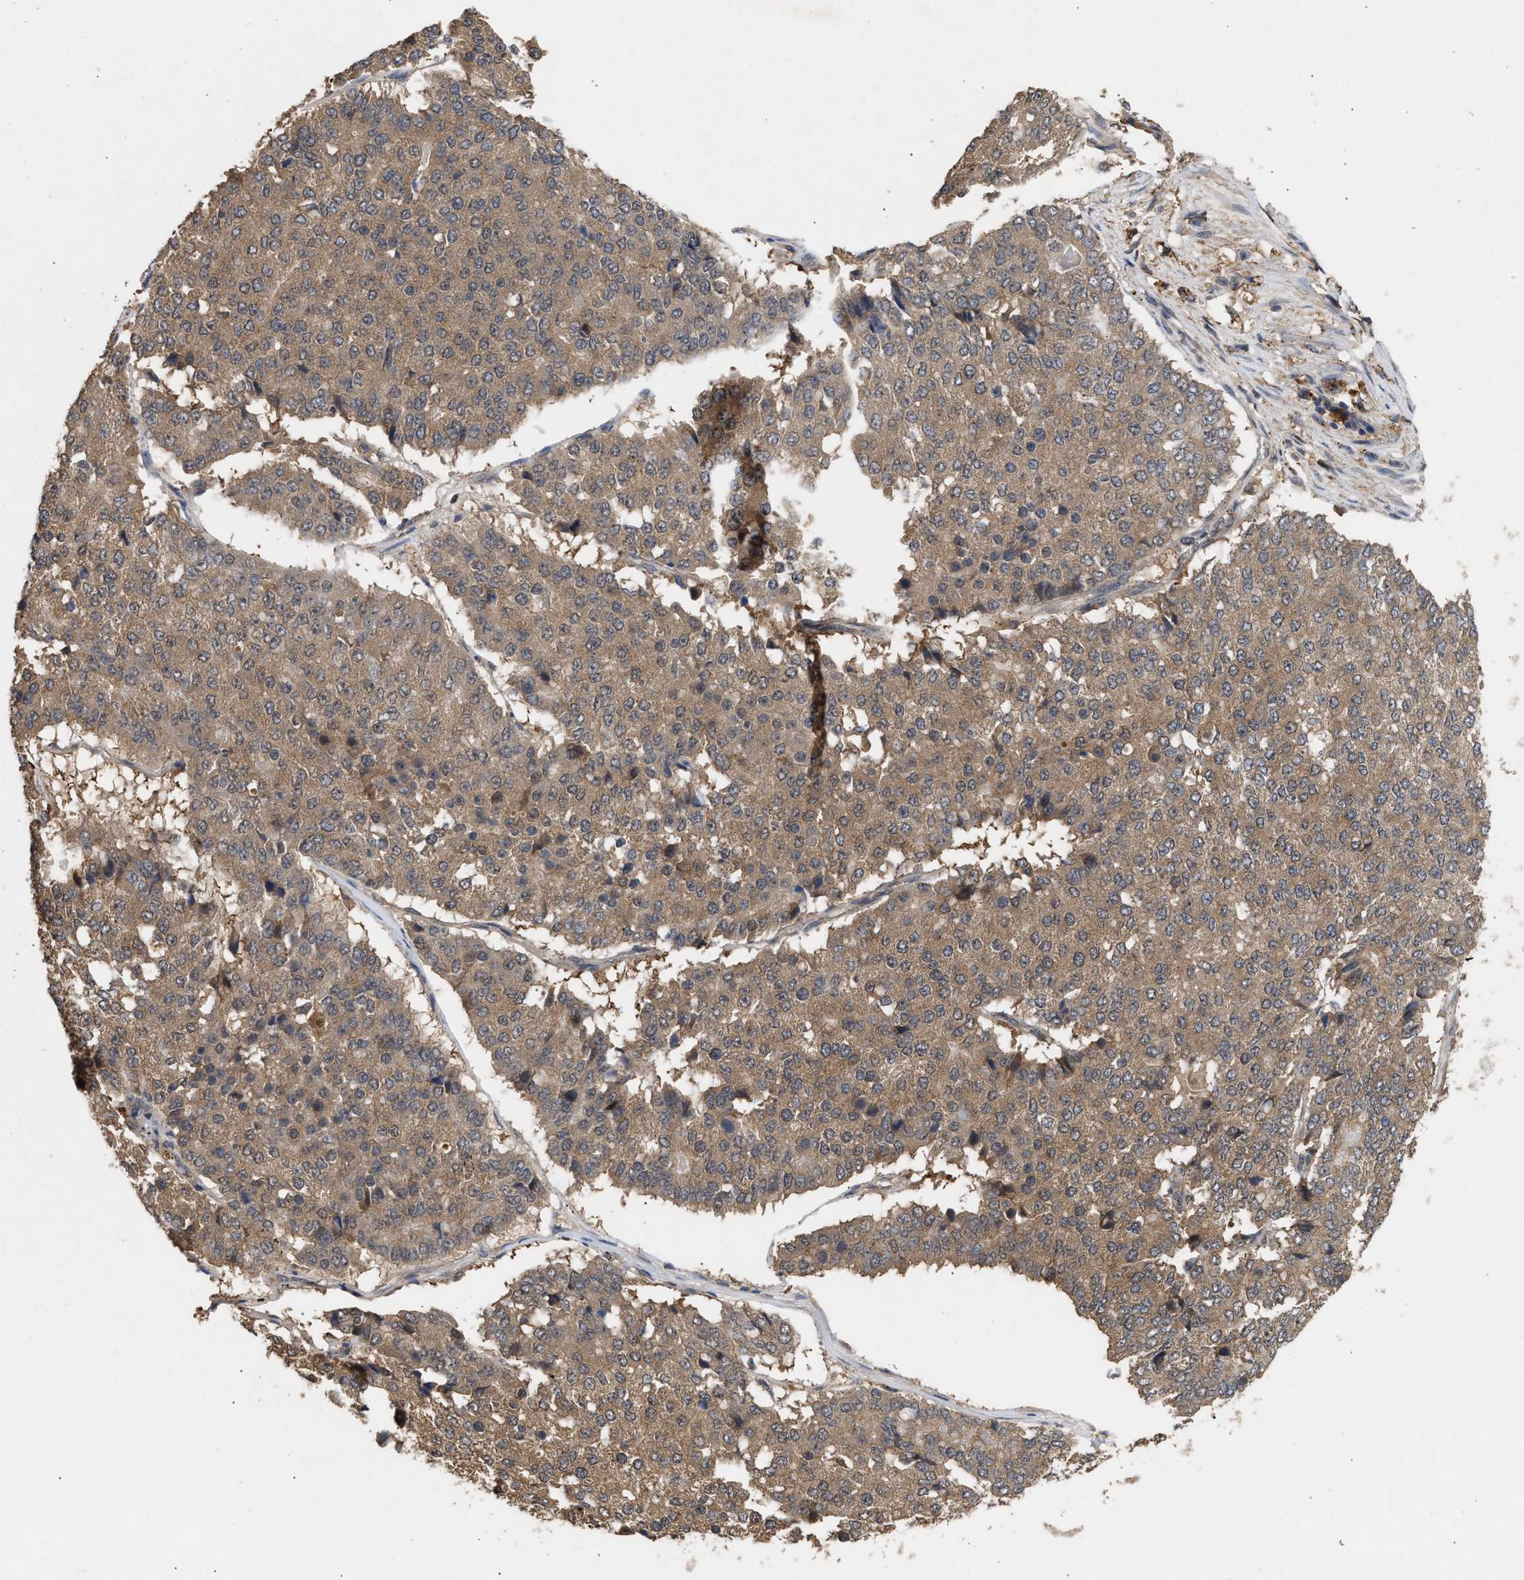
{"staining": {"intensity": "moderate", "quantity": ">75%", "location": "cytoplasmic/membranous"}, "tissue": "pancreatic cancer", "cell_type": "Tumor cells", "image_type": "cancer", "snomed": [{"axis": "morphology", "description": "Adenocarcinoma, NOS"}, {"axis": "topography", "description": "Pancreas"}], "caption": "Protein staining of pancreatic adenocarcinoma tissue displays moderate cytoplasmic/membranous staining in approximately >75% of tumor cells. The staining was performed using DAB (3,3'-diaminobenzidine) to visualize the protein expression in brown, while the nuclei were stained in blue with hematoxylin (Magnification: 20x).", "gene": "FITM1", "patient": {"sex": "male", "age": 50}}